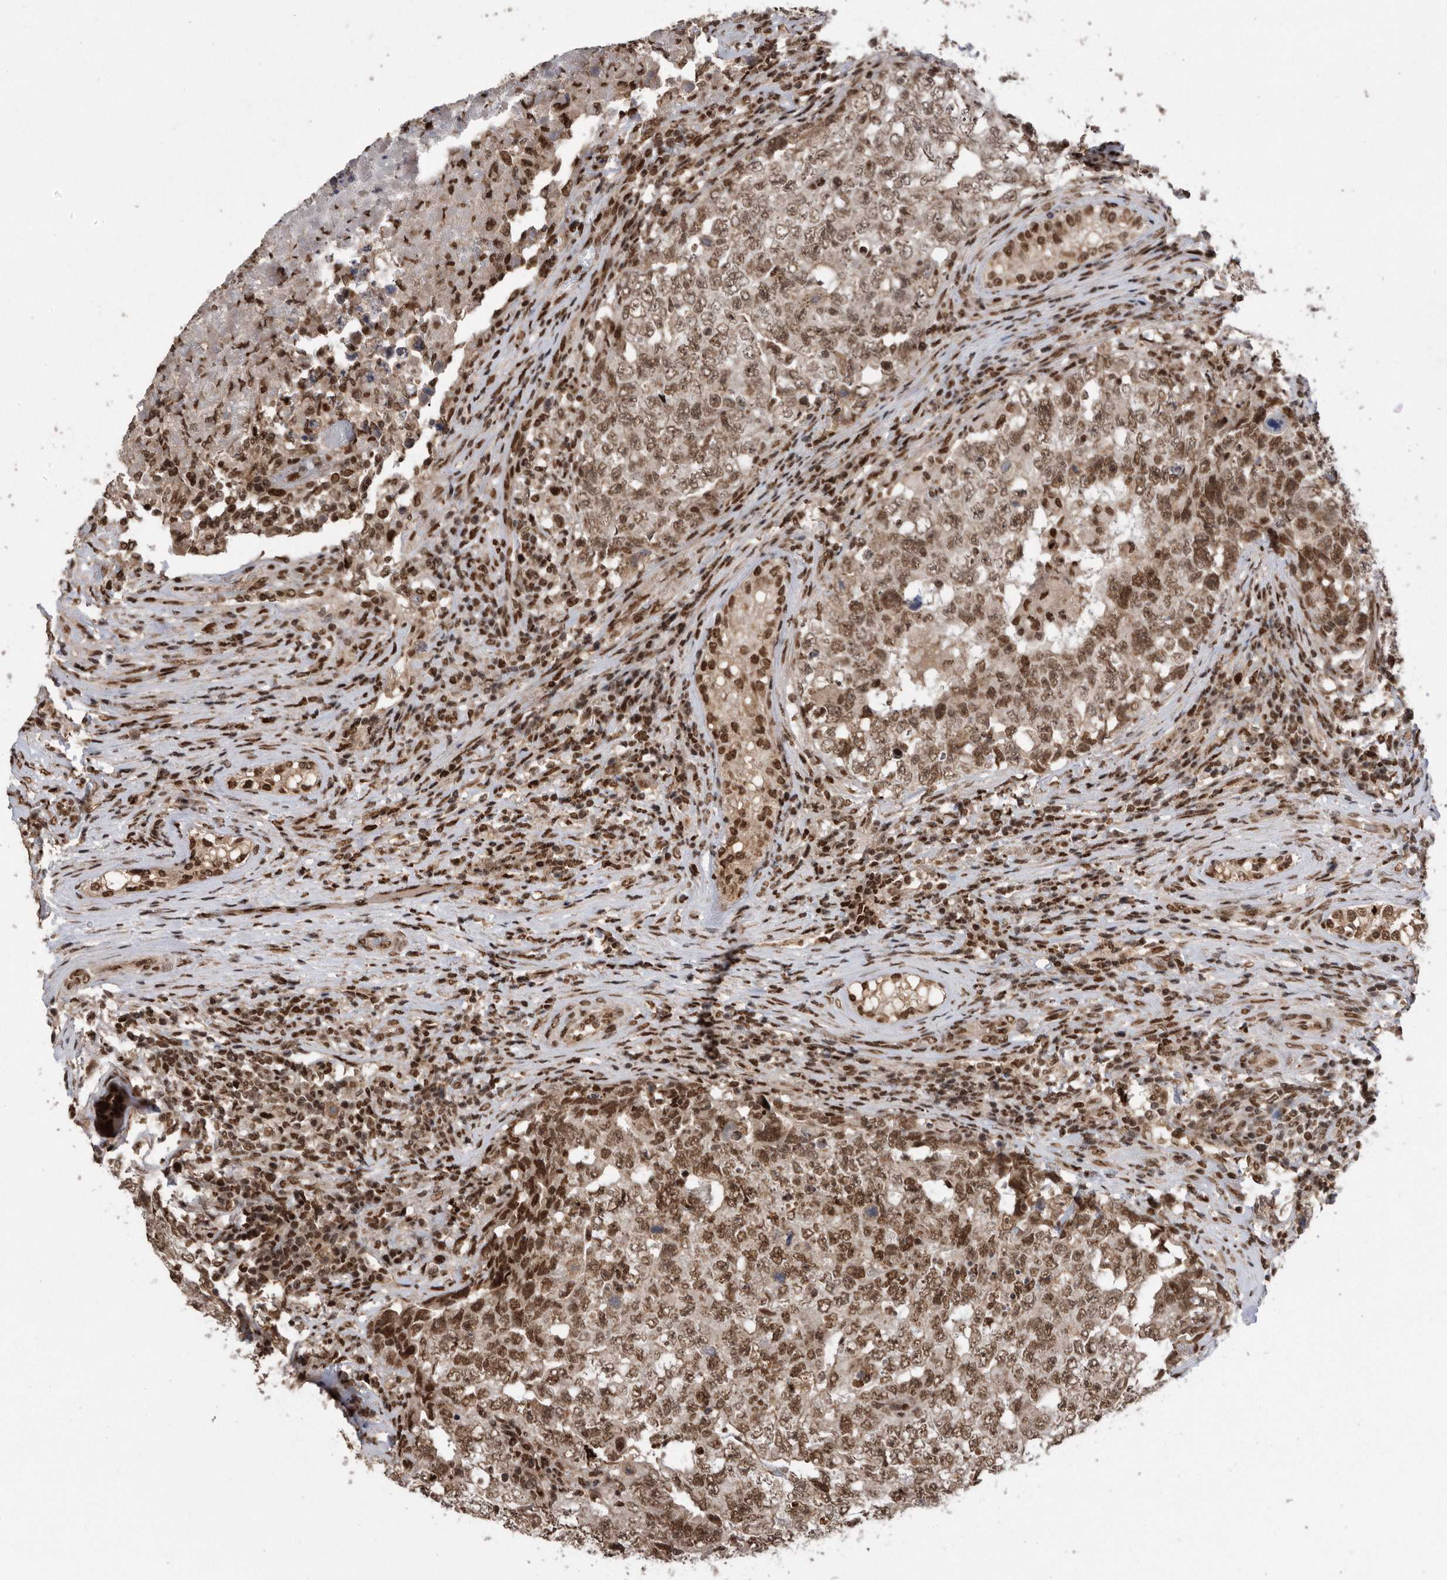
{"staining": {"intensity": "moderate", "quantity": ">75%", "location": "nuclear"}, "tissue": "testis cancer", "cell_type": "Tumor cells", "image_type": "cancer", "snomed": [{"axis": "morphology", "description": "Carcinoma, Embryonal, NOS"}, {"axis": "topography", "description": "Testis"}], "caption": "There is medium levels of moderate nuclear positivity in tumor cells of embryonal carcinoma (testis), as demonstrated by immunohistochemical staining (brown color).", "gene": "TDRD3", "patient": {"sex": "male", "age": 26}}